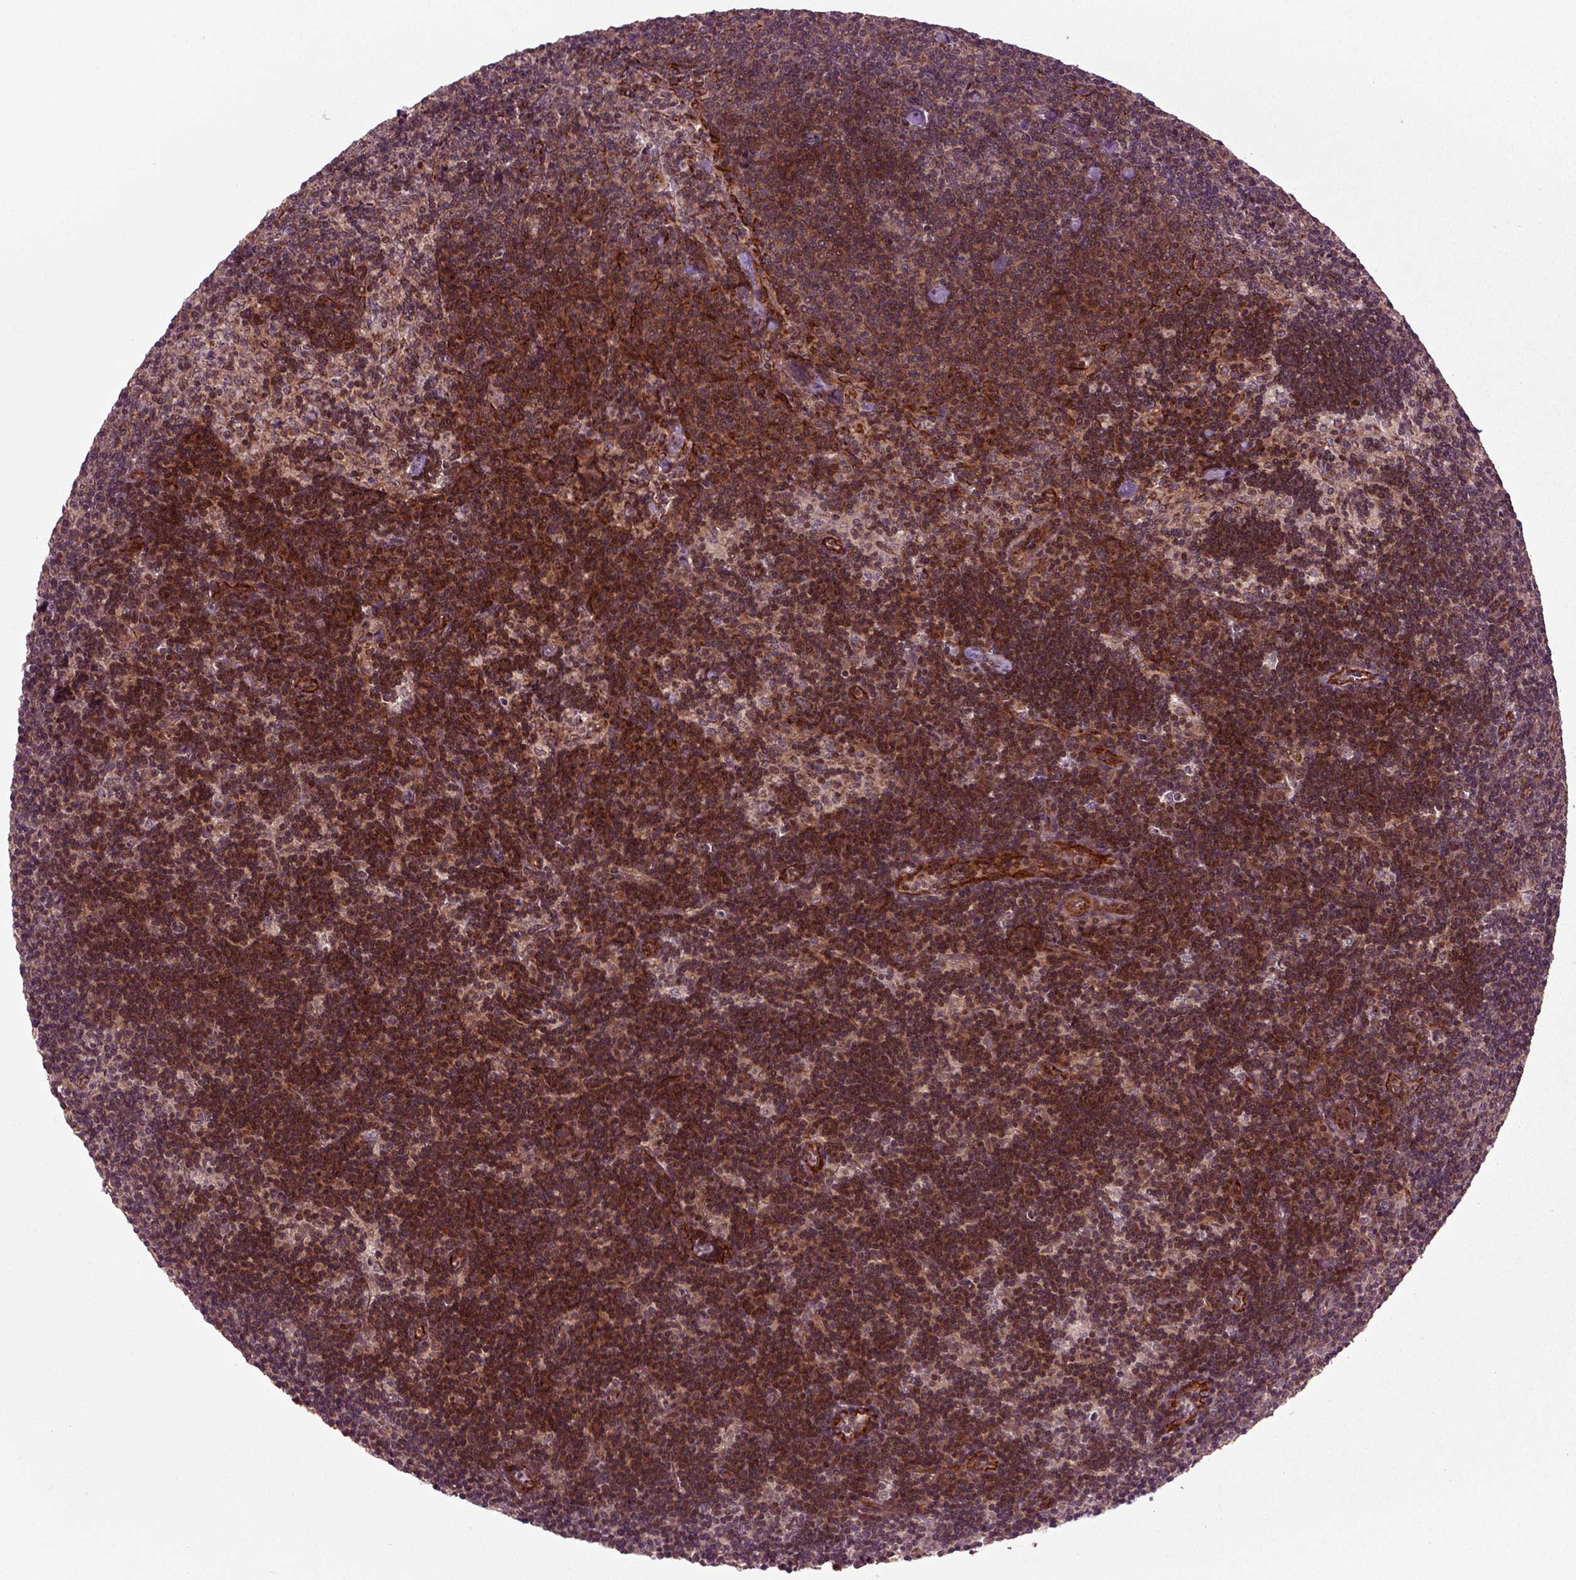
{"staining": {"intensity": "weak", "quantity": ">75%", "location": "cytoplasmic/membranous"}, "tissue": "lymph node", "cell_type": "Germinal center cells", "image_type": "normal", "snomed": [{"axis": "morphology", "description": "Normal tissue, NOS"}, {"axis": "topography", "description": "Lymph node"}], "caption": "Immunohistochemical staining of unremarkable lymph node exhibits low levels of weak cytoplasmic/membranous staining in approximately >75% of germinal center cells.", "gene": "PLCD3", "patient": {"sex": "female", "age": 34}}